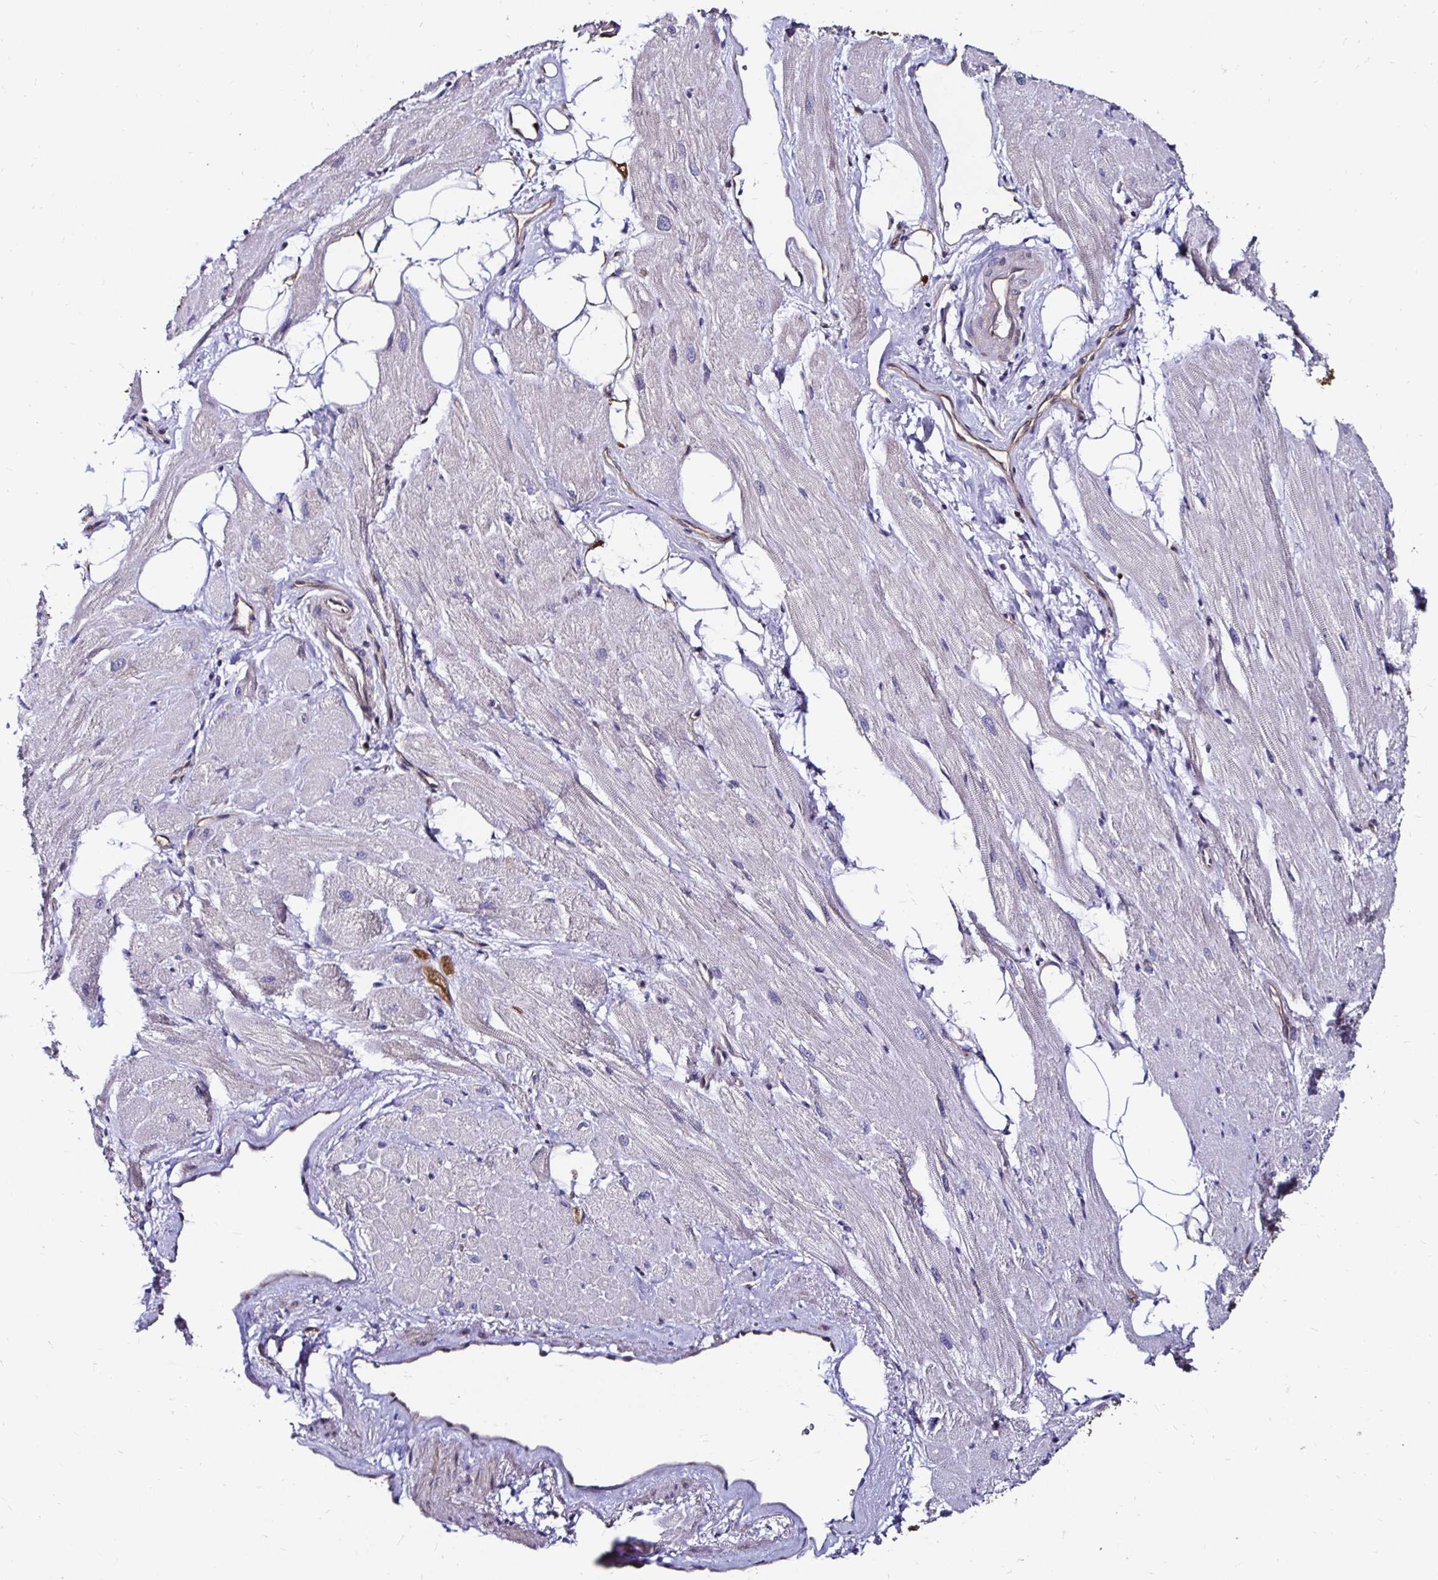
{"staining": {"intensity": "negative", "quantity": "none", "location": "none"}, "tissue": "heart muscle", "cell_type": "Cardiomyocytes", "image_type": "normal", "snomed": [{"axis": "morphology", "description": "Normal tissue, NOS"}, {"axis": "topography", "description": "Heart"}], "caption": "A high-resolution photomicrograph shows immunohistochemistry staining of unremarkable heart muscle, which reveals no significant positivity in cardiomyocytes.", "gene": "TXN", "patient": {"sex": "male", "age": 62}}